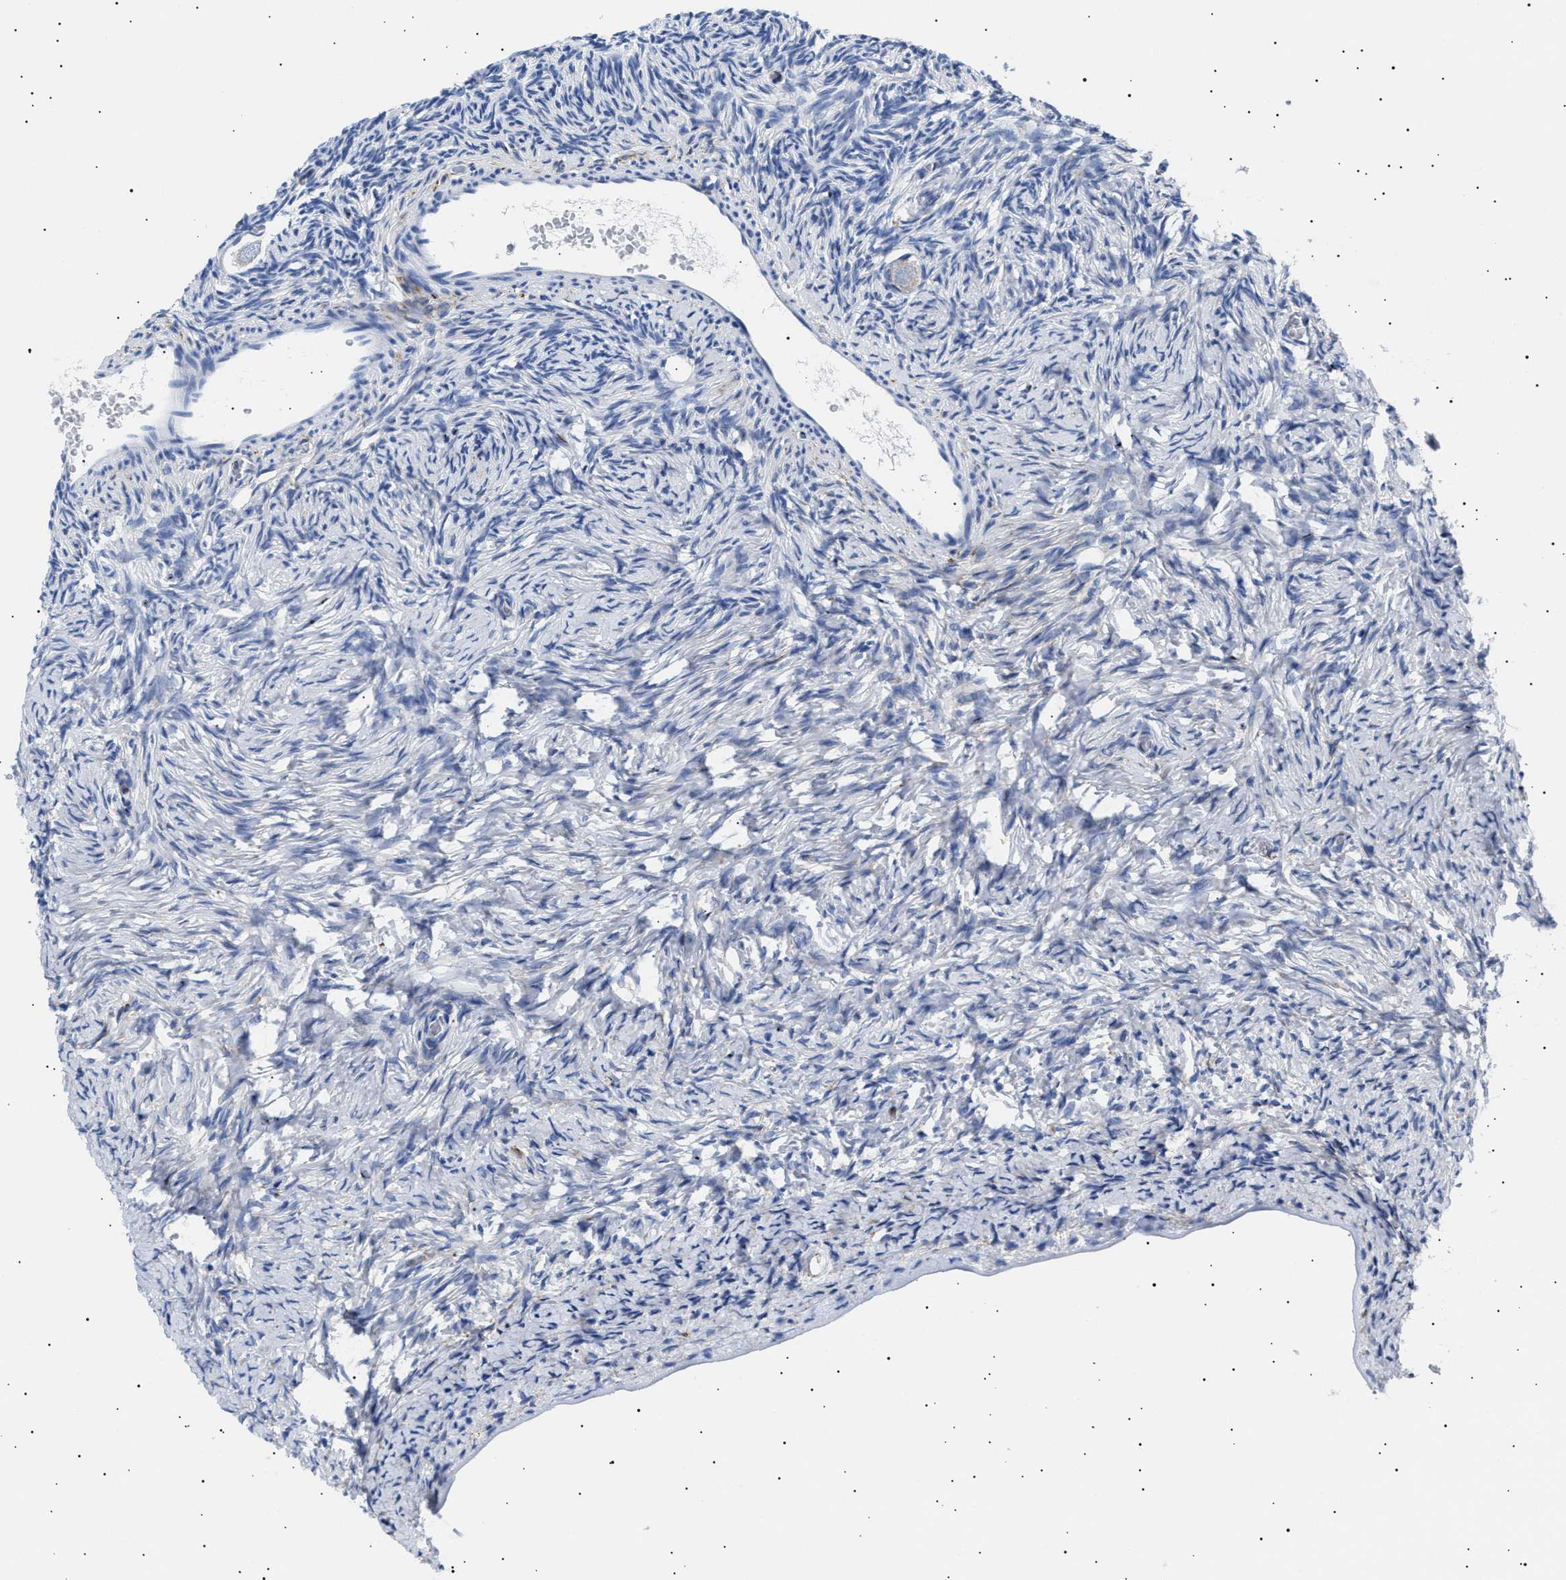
{"staining": {"intensity": "negative", "quantity": "none", "location": "none"}, "tissue": "ovary", "cell_type": "Follicle cells", "image_type": "normal", "snomed": [{"axis": "morphology", "description": "Normal tissue, NOS"}, {"axis": "topography", "description": "Ovary"}], "caption": "This is an immunohistochemistry (IHC) micrograph of normal human ovary. There is no expression in follicle cells.", "gene": "HEMGN", "patient": {"sex": "female", "age": 27}}